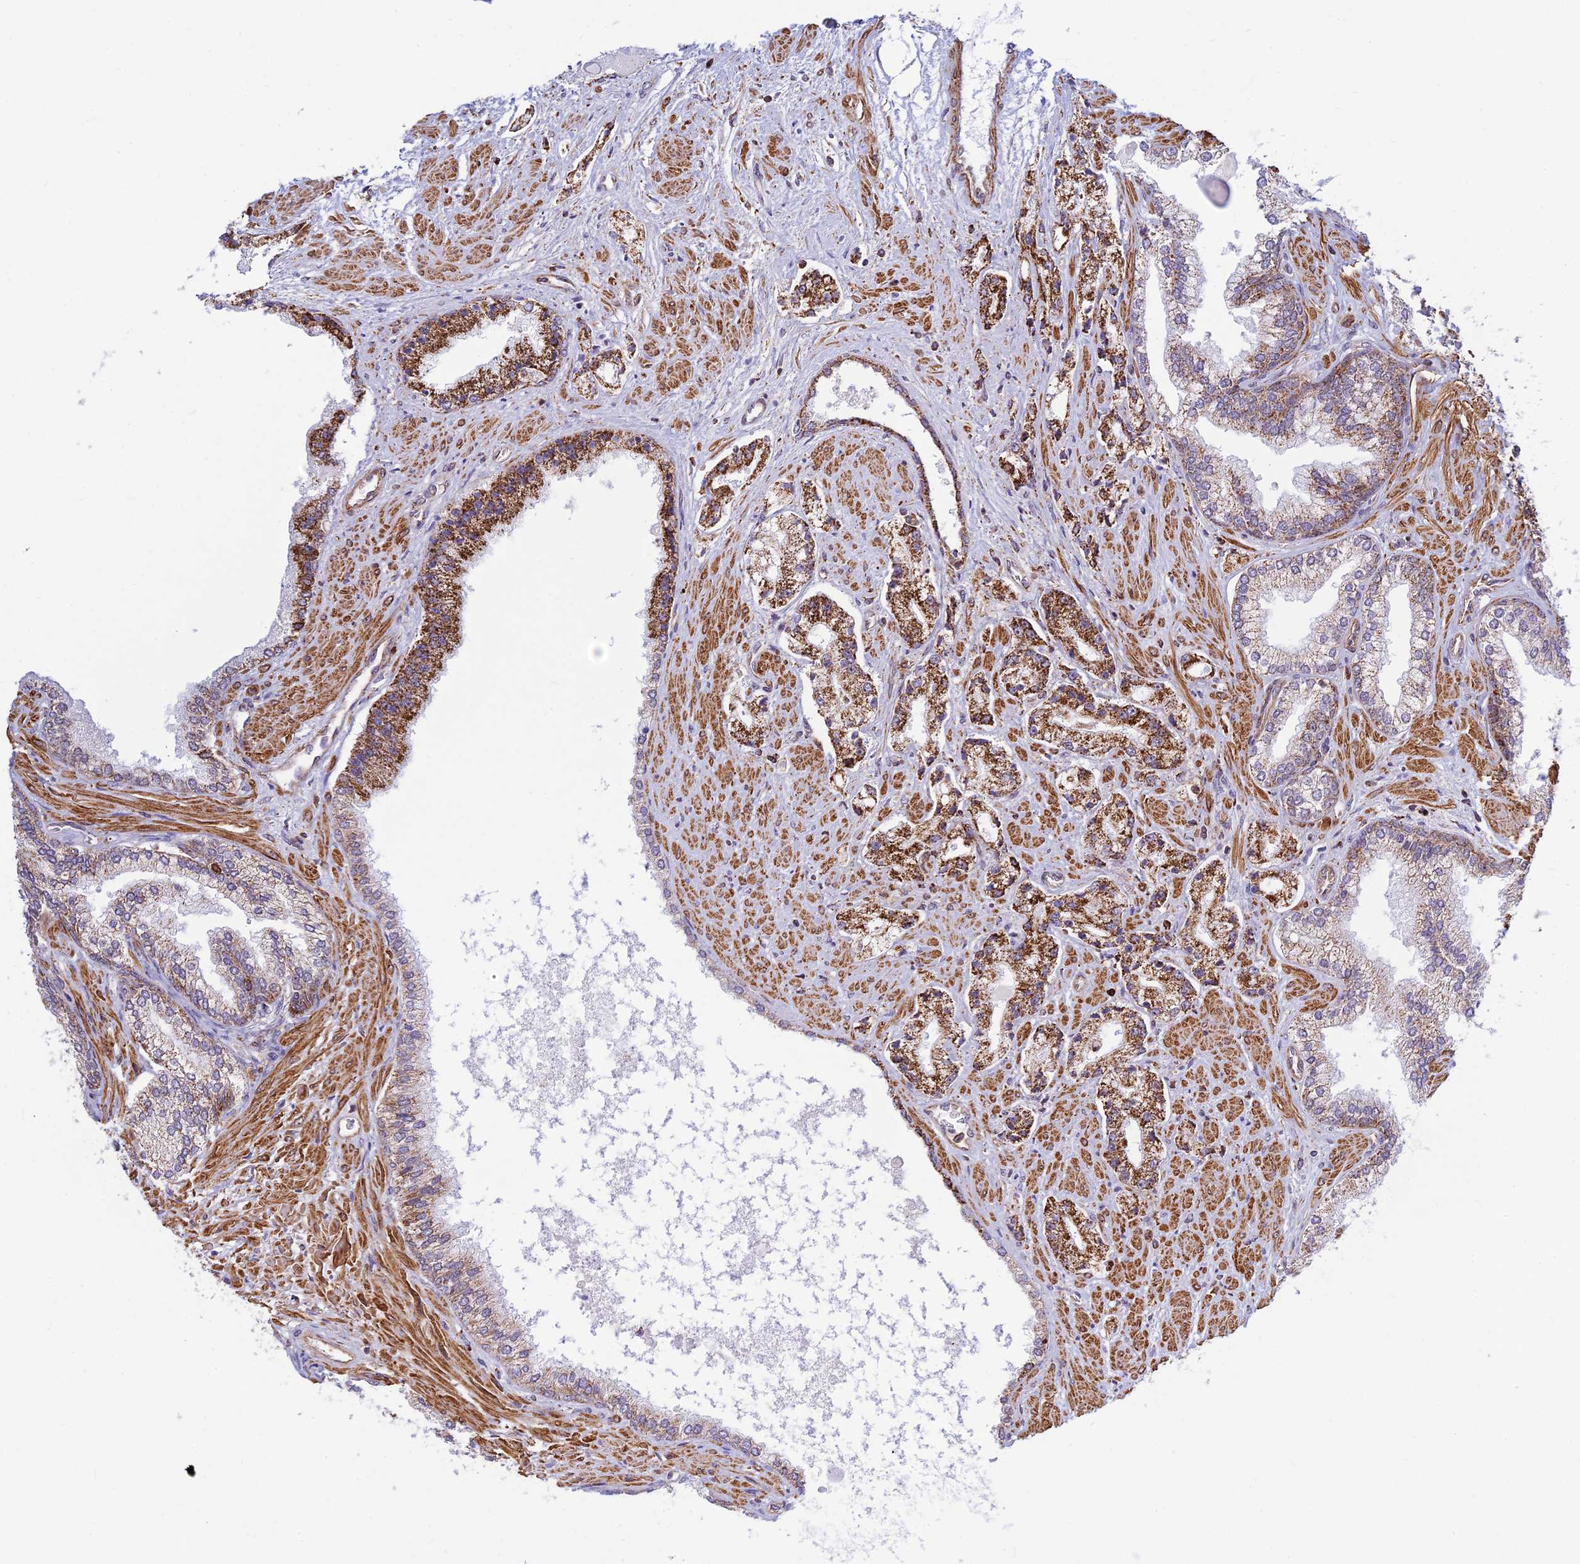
{"staining": {"intensity": "strong", "quantity": ">75%", "location": "cytoplasmic/membranous"}, "tissue": "prostate cancer", "cell_type": "Tumor cells", "image_type": "cancer", "snomed": [{"axis": "morphology", "description": "Adenocarcinoma, High grade"}, {"axis": "topography", "description": "Prostate"}], "caption": "Immunohistochemistry histopathology image of prostate cancer stained for a protein (brown), which demonstrates high levels of strong cytoplasmic/membranous positivity in approximately >75% of tumor cells.", "gene": "POLR1G", "patient": {"sex": "male", "age": 67}}